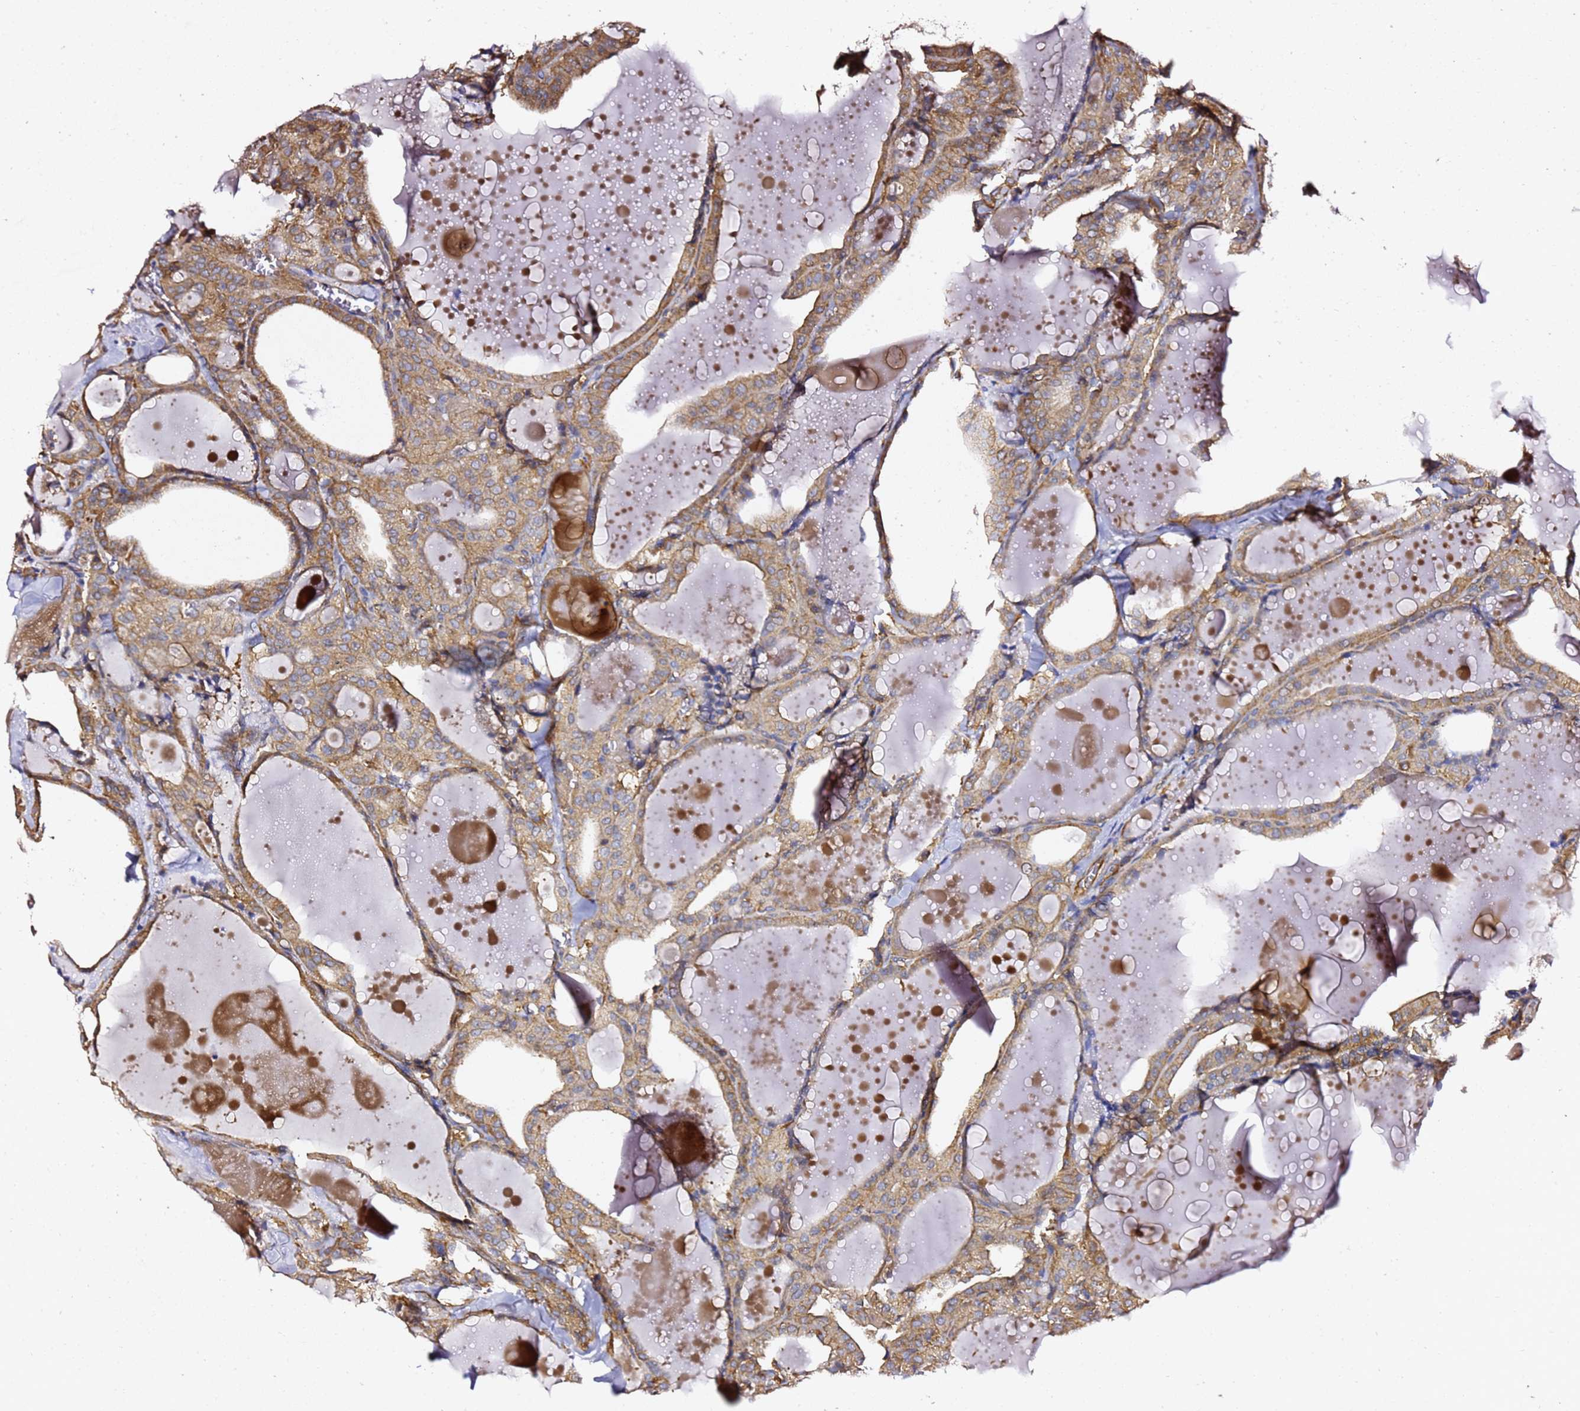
{"staining": {"intensity": "moderate", "quantity": "25%-75%", "location": "cytoplasmic/membranous"}, "tissue": "thyroid cancer", "cell_type": "Tumor cells", "image_type": "cancer", "snomed": [{"axis": "morphology", "description": "Papillary adenocarcinoma, NOS"}, {"axis": "topography", "description": "Thyroid gland"}], "caption": "Protein staining of thyroid cancer (papillary adenocarcinoma) tissue reveals moderate cytoplasmic/membranous expression in approximately 25%-75% of tumor cells. (Stains: DAB in brown, nuclei in blue, Microscopy: brightfield microscopy at high magnification).", "gene": "TPST1", "patient": {"sex": "male", "age": 52}}